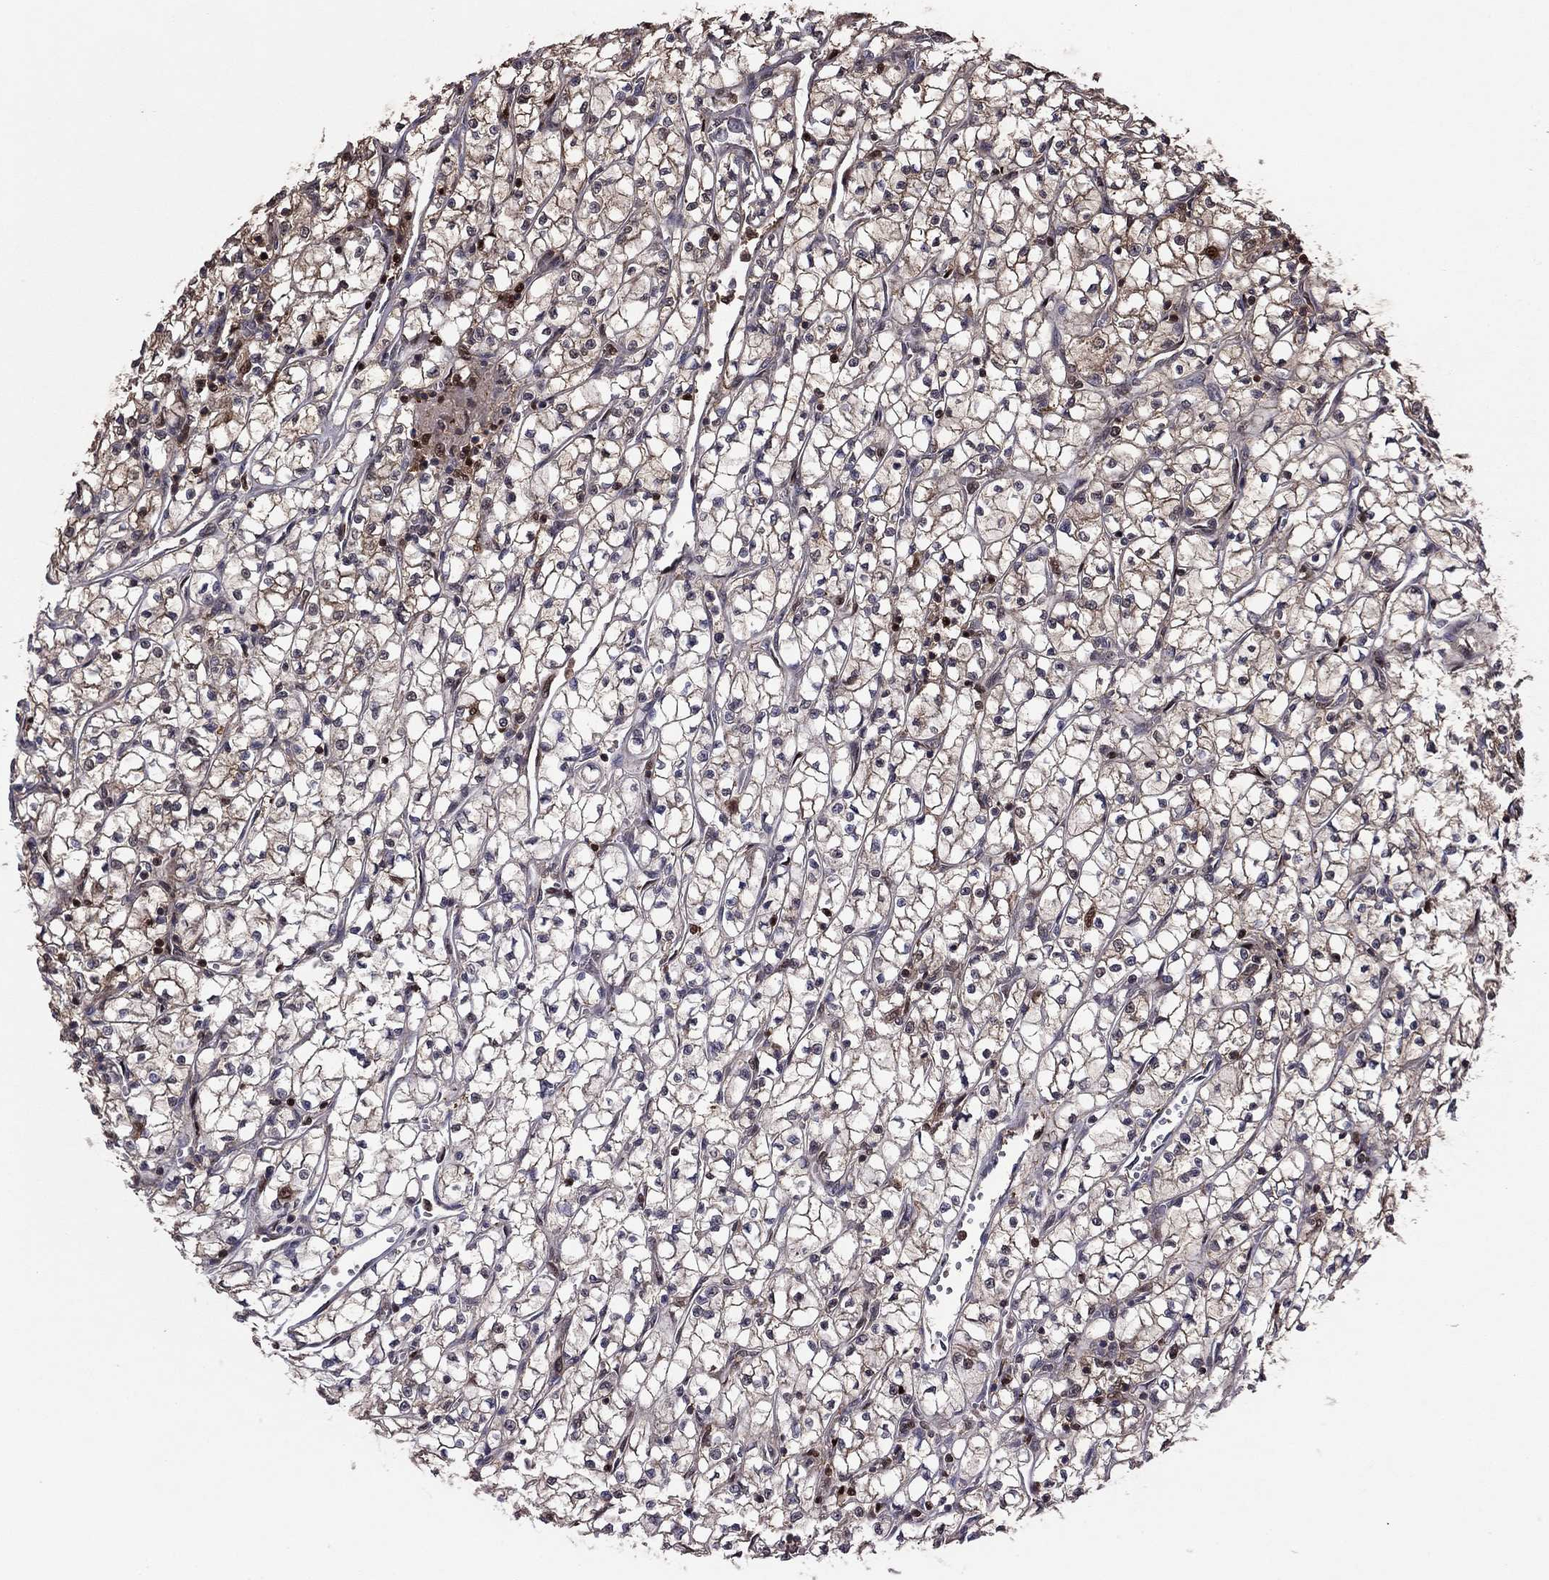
{"staining": {"intensity": "moderate", "quantity": "<25%", "location": "cytoplasmic/membranous"}, "tissue": "renal cancer", "cell_type": "Tumor cells", "image_type": "cancer", "snomed": [{"axis": "morphology", "description": "Adenocarcinoma, NOS"}, {"axis": "topography", "description": "Kidney"}], "caption": "The immunohistochemical stain highlights moderate cytoplasmic/membranous expression in tumor cells of adenocarcinoma (renal) tissue.", "gene": "APPBP2", "patient": {"sex": "female", "age": 64}}